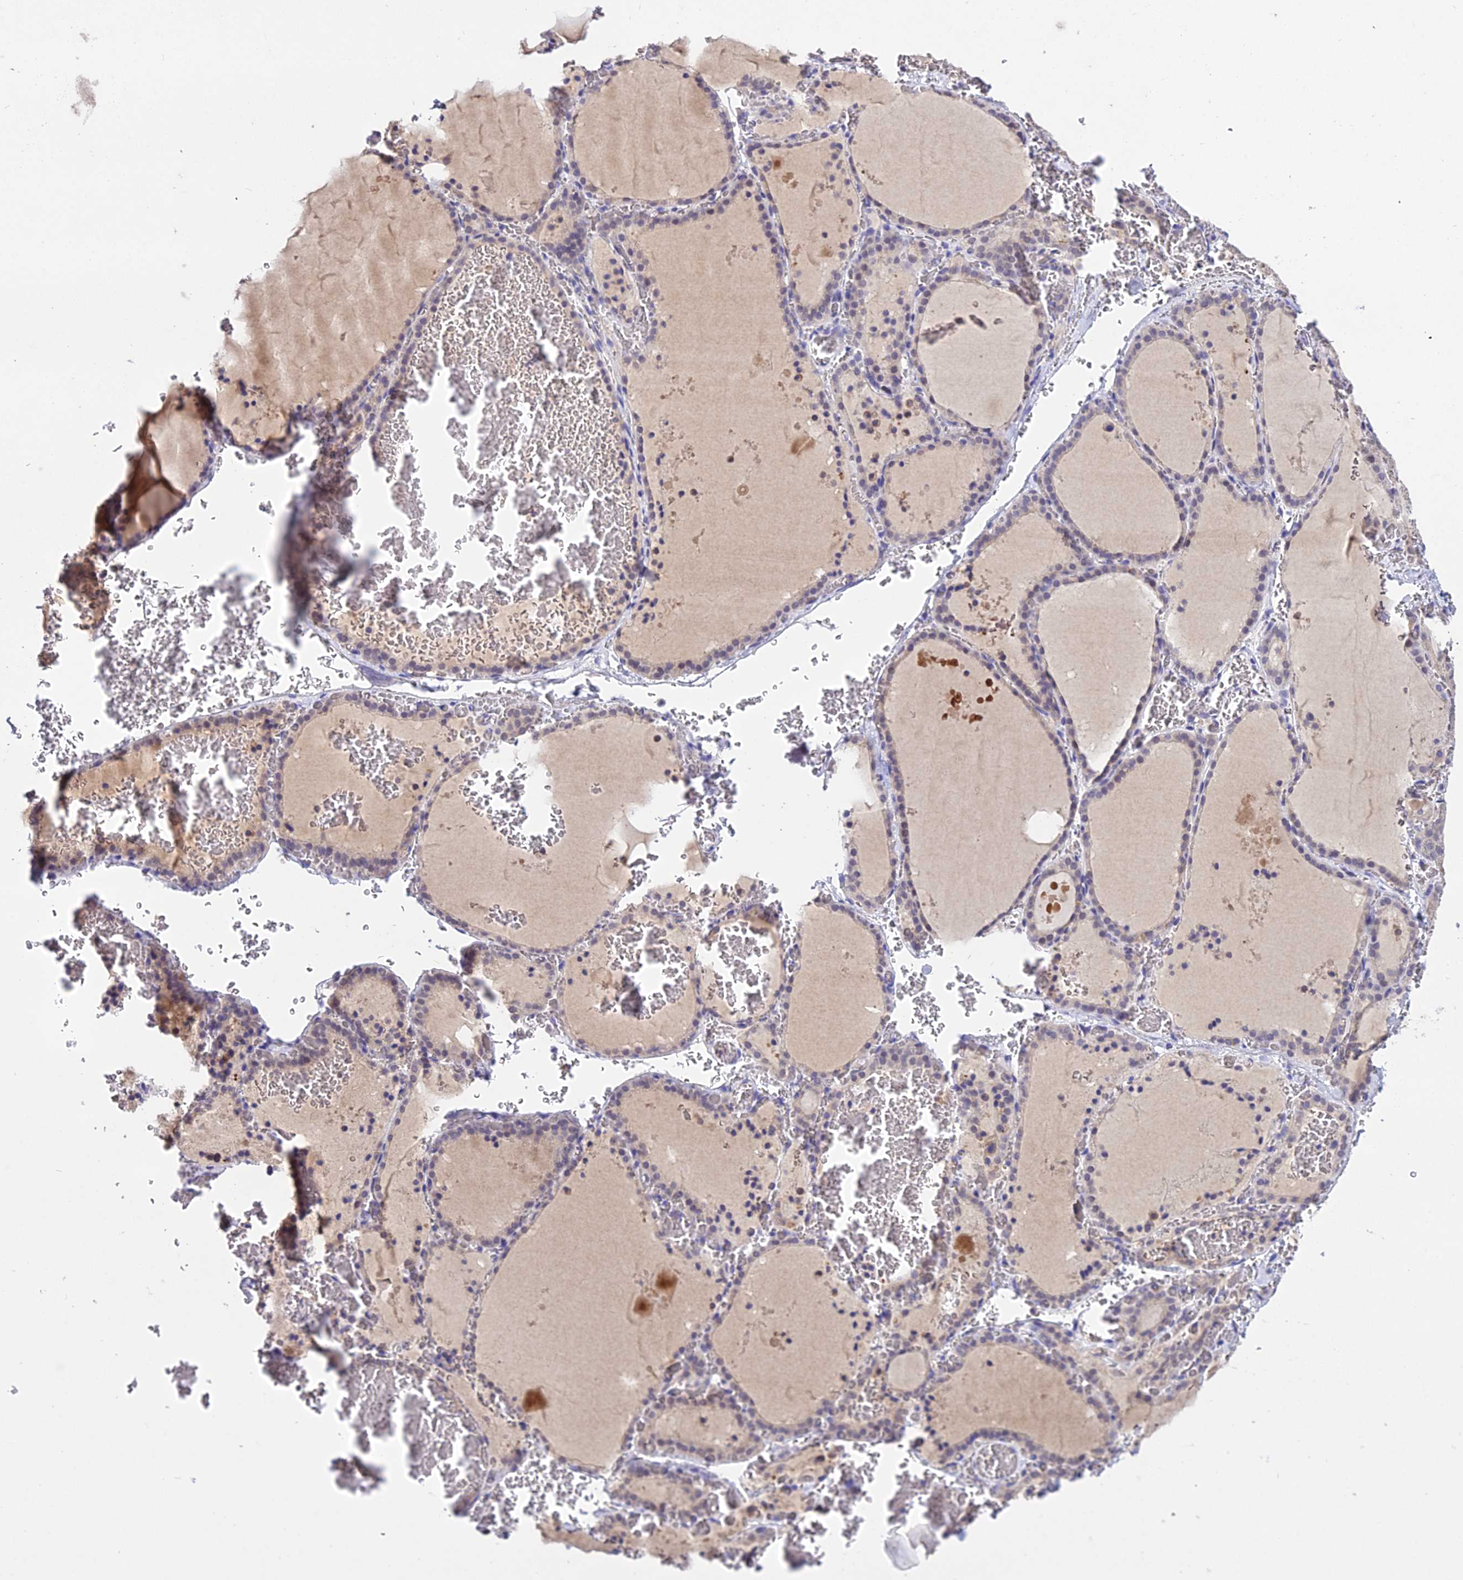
{"staining": {"intensity": "weak", "quantity": "25%-75%", "location": "cytoplasmic/membranous"}, "tissue": "thyroid gland", "cell_type": "Glandular cells", "image_type": "normal", "snomed": [{"axis": "morphology", "description": "Normal tissue, NOS"}, {"axis": "topography", "description": "Thyroid gland"}], "caption": "Thyroid gland stained for a protein (brown) demonstrates weak cytoplasmic/membranous positive positivity in about 25%-75% of glandular cells.", "gene": "PGK1", "patient": {"sex": "female", "age": 39}}